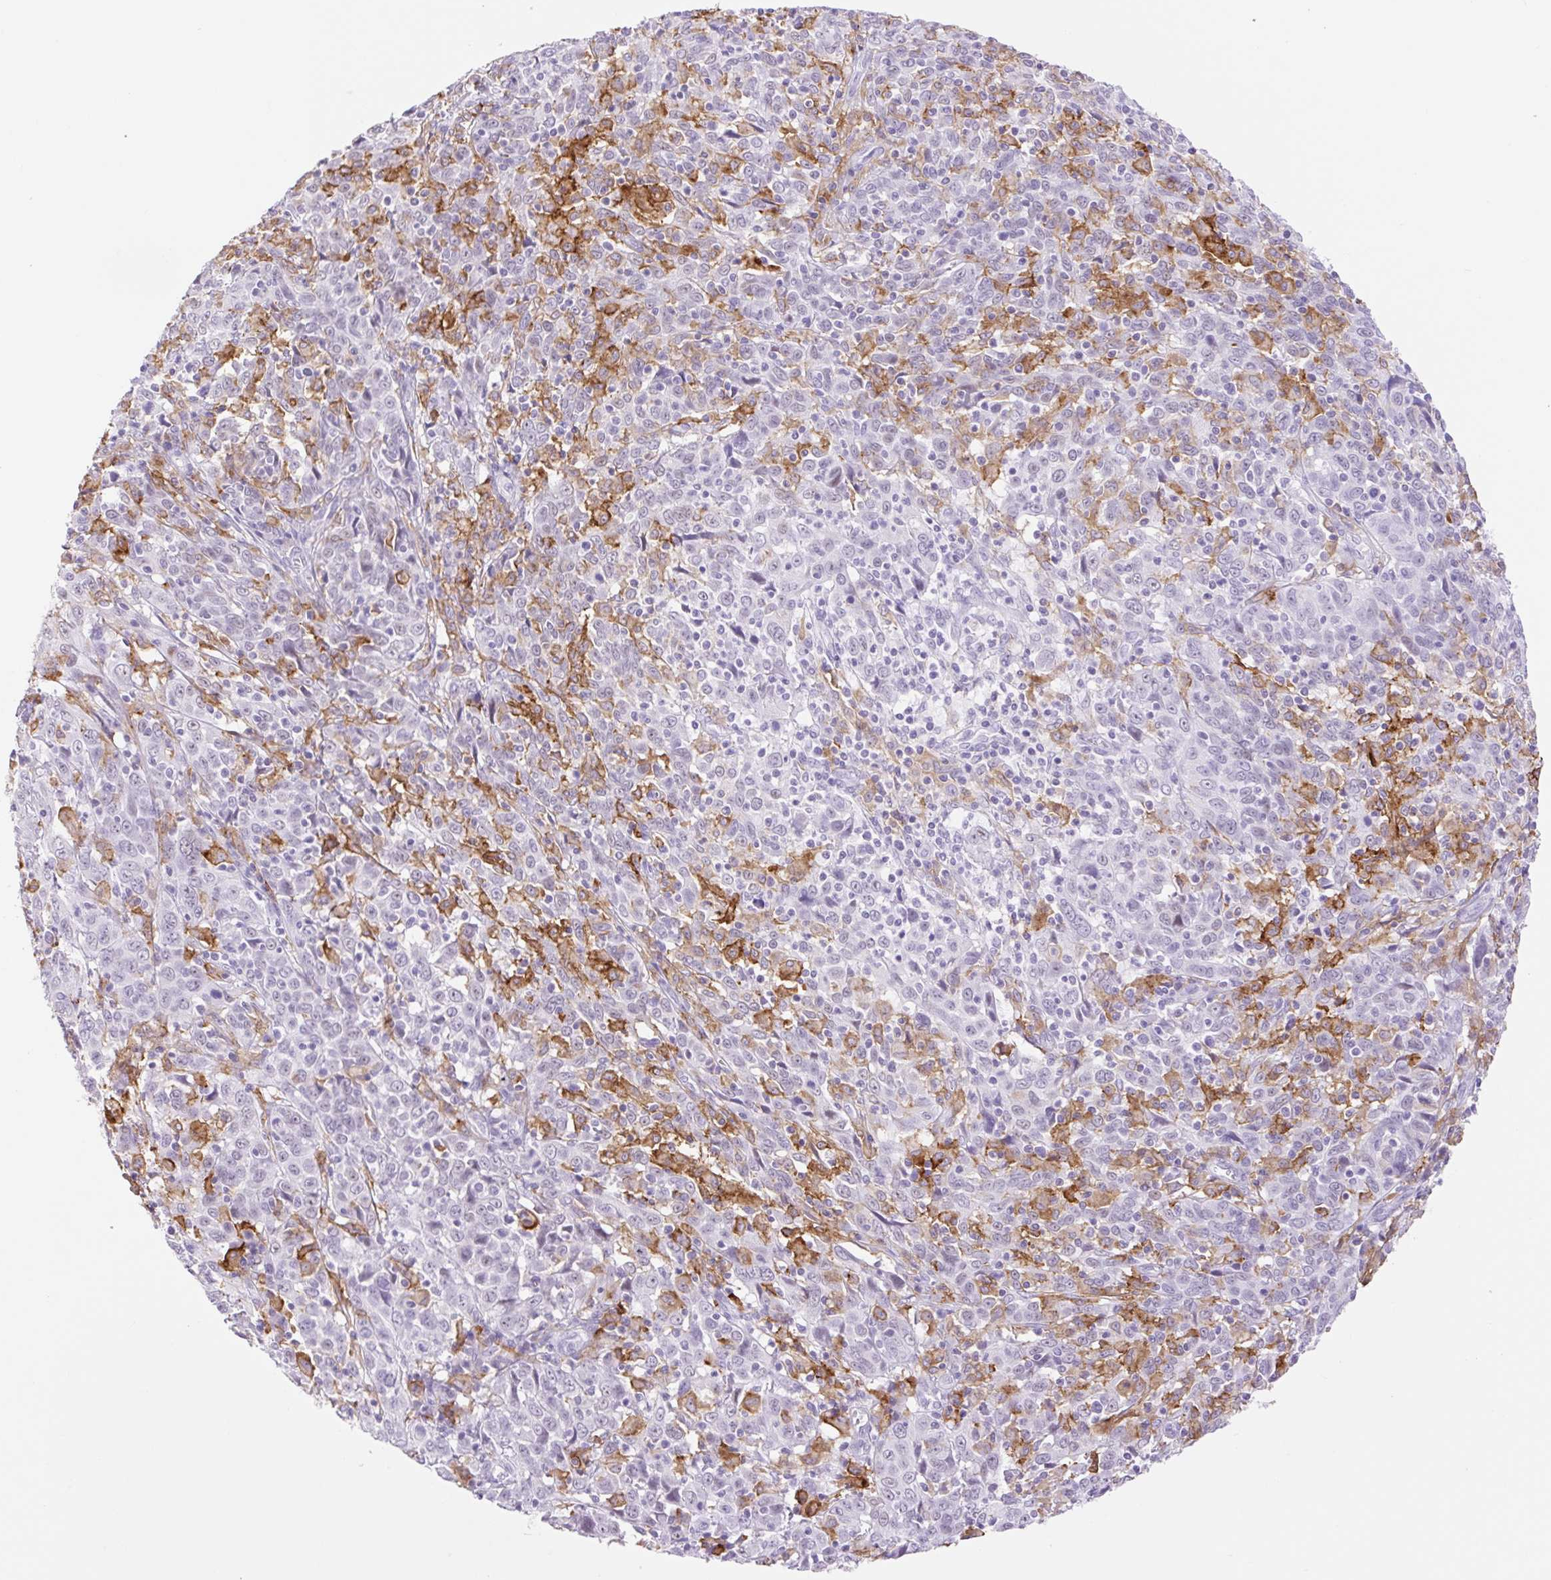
{"staining": {"intensity": "negative", "quantity": "none", "location": "none"}, "tissue": "cervical cancer", "cell_type": "Tumor cells", "image_type": "cancer", "snomed": [{"axis": "morphology", "description": "Squamous cell carcinoma, NOS"}, {"axis": "topography", "description": "Cervix"}], "caption": "This is a photomicrograph of IHC staining of cervical squamous cell carcinoma, which shows no expression in tumor cells.", "gene": "SIGLEC1", "patient": {"sex": "female", "age": 46}}